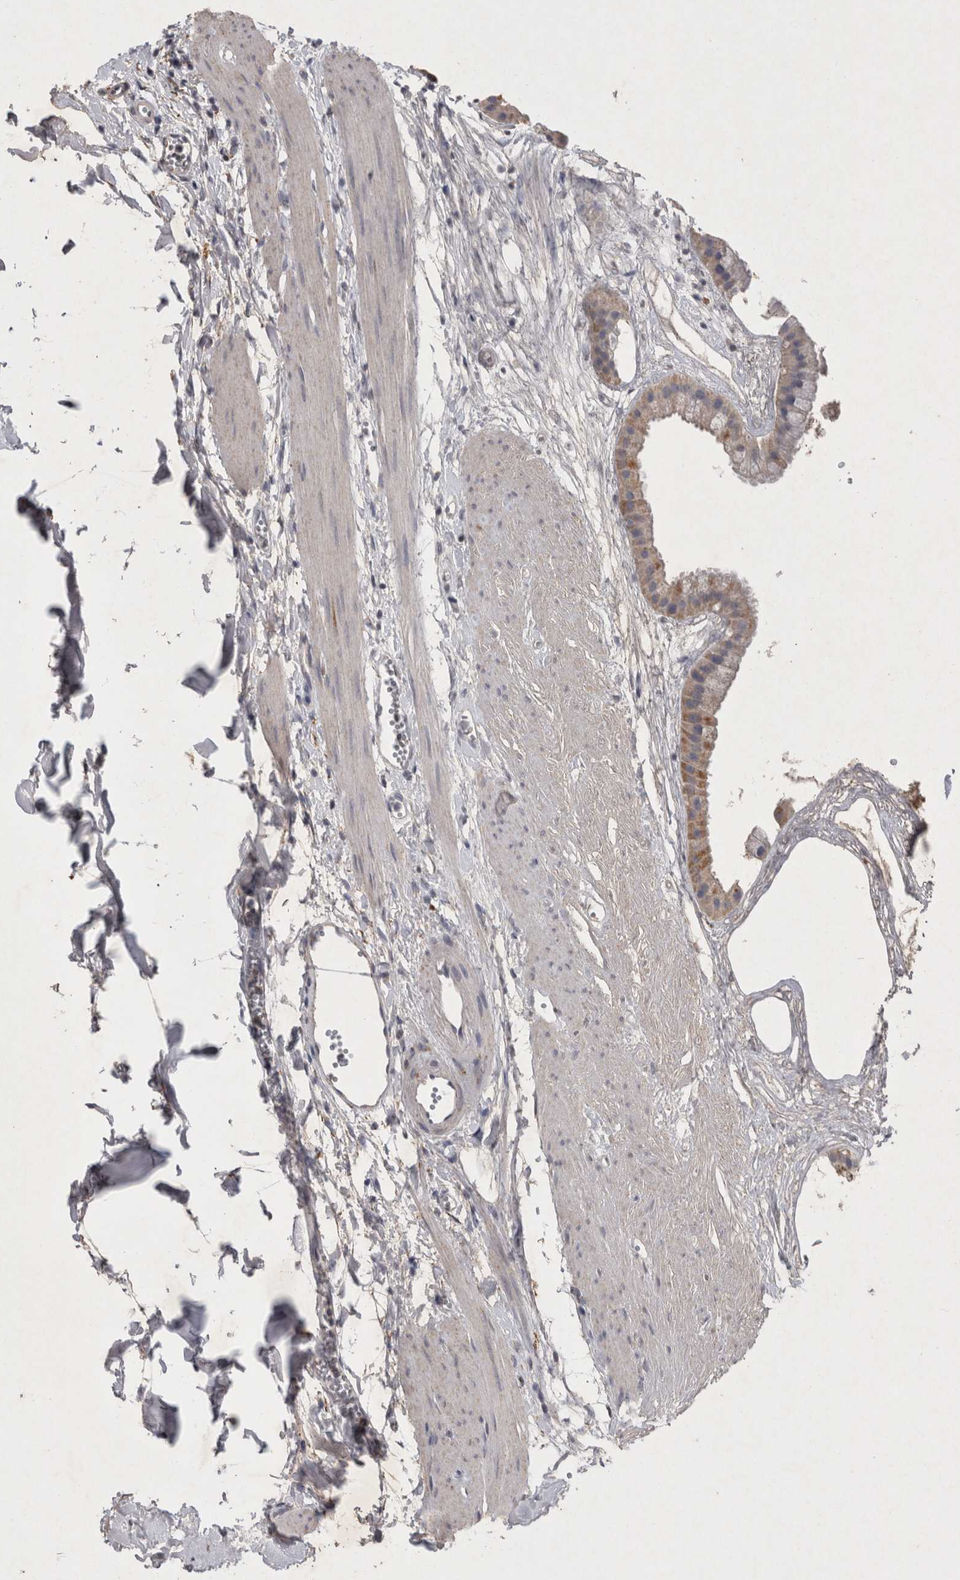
{"staining": {"intensity": "moderate", "quantity": ">75%", "location": "cytoplasmic/membranous"}, "tissue": "gallbladder", "cell_type": "Glandular cells", "image_type": "normal", "snomed": [{"axis": "morphology", "description": "Normal tissue, NOS"}, {"axis": "topography", "description": "Gallbladder"}], "caption": "Unremarkable gallbladder shows moderate cytoplasmic/membranous positivity in about >75% of glandular cells, visualized by immunohistochemistry.", "gene": "DKK3", "patient": {"sex": "female", "age": 64}}